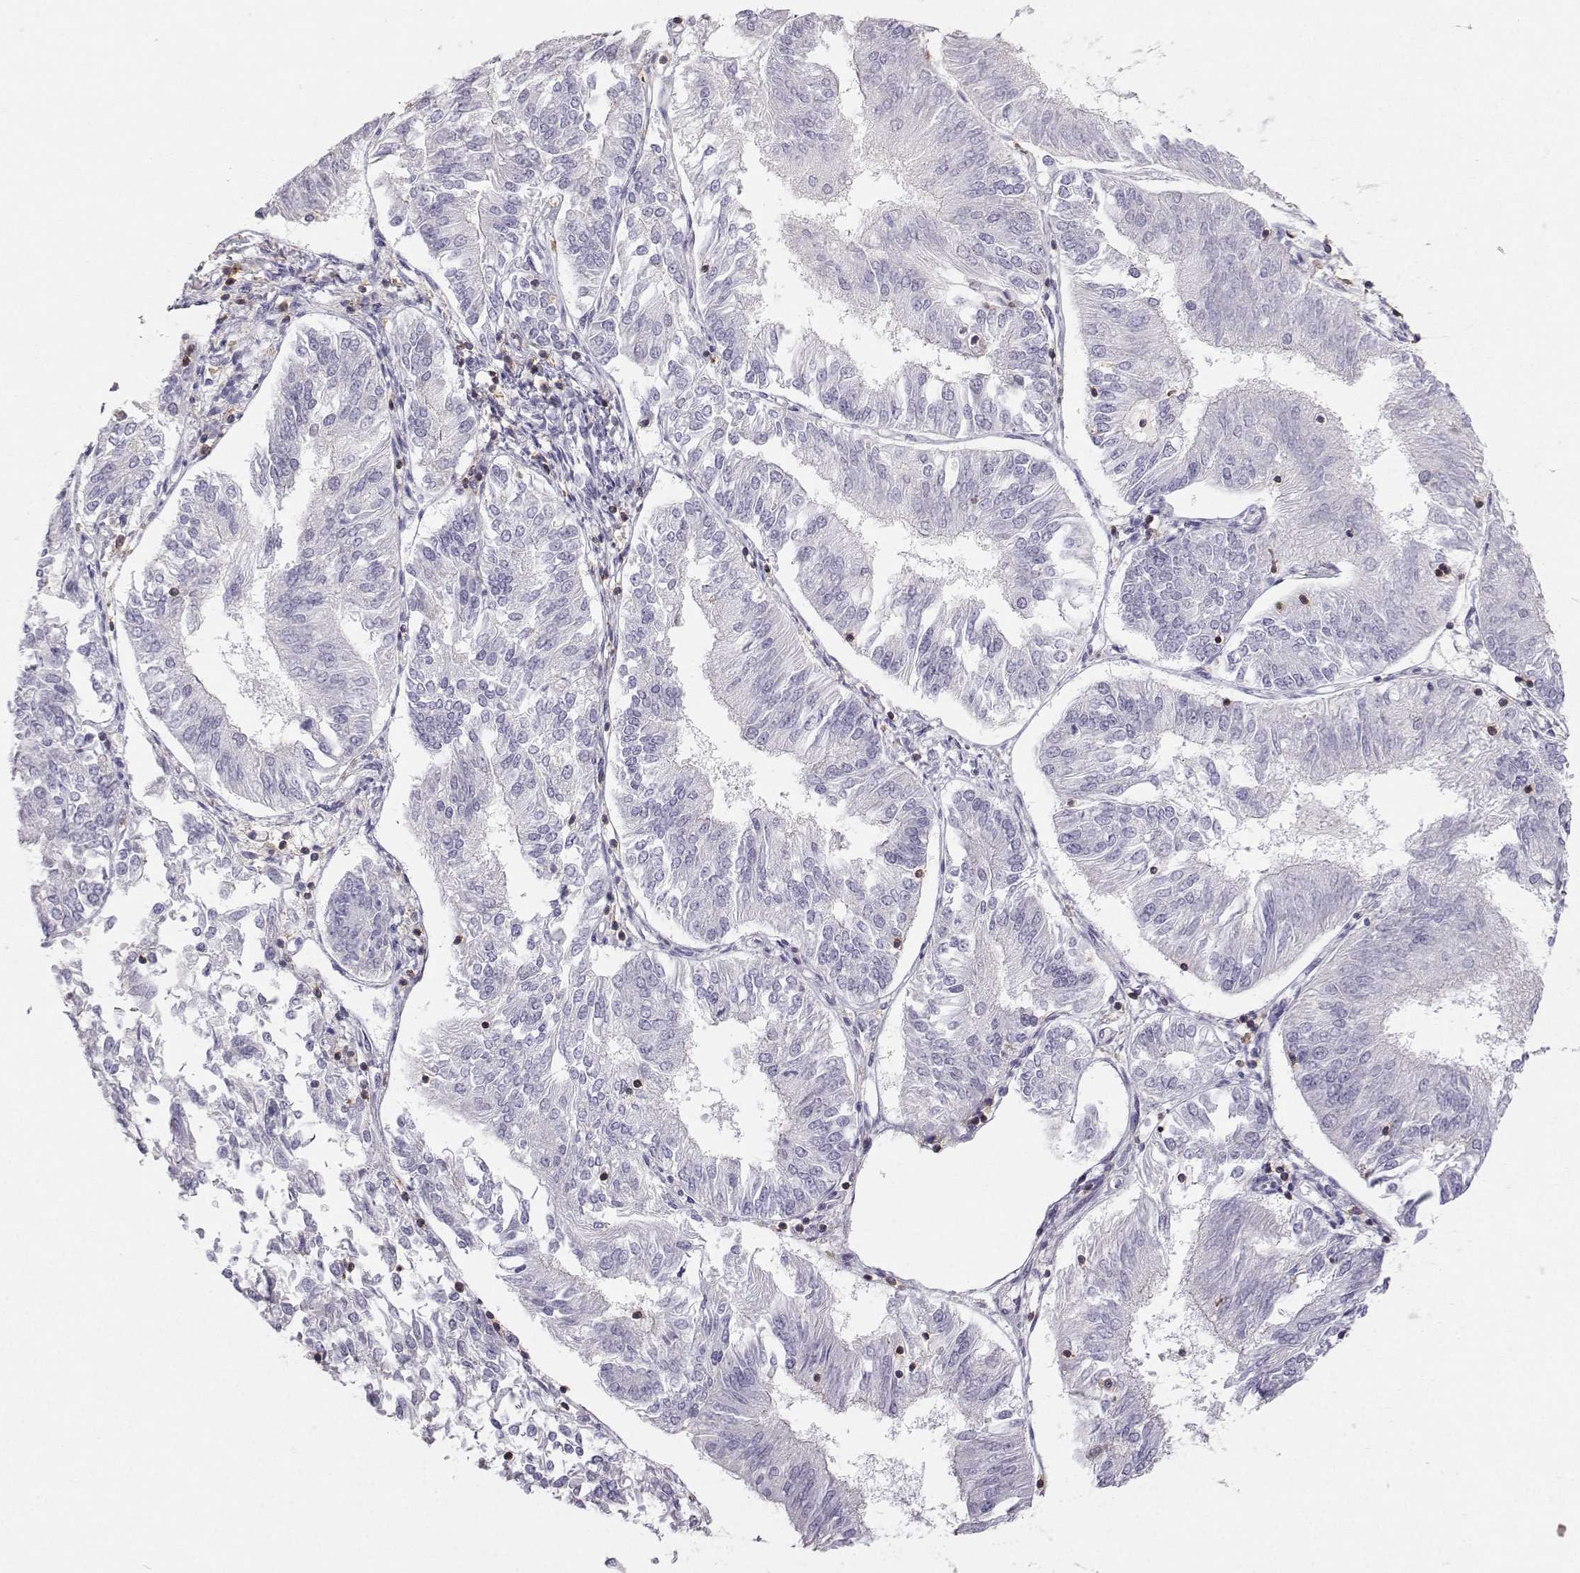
{"staining": {"intensity": "negative", "quantity": "none", "location": "none"}, "tissue": "endometrial cancer", "cell_type": "Tumor cells", "image_type": "cancer", "snomed": [{"axis": "morphology", "description": "Adenocarcinoma, NOS"}, {"axis": "topography", "description": "Endometrium"}], "caption": "Tumor cells show no significant protein positivity in endometrial adenocarcinoma.", "gene": "ZBTB32", "patient": {"sex": "female", "age": 58}}